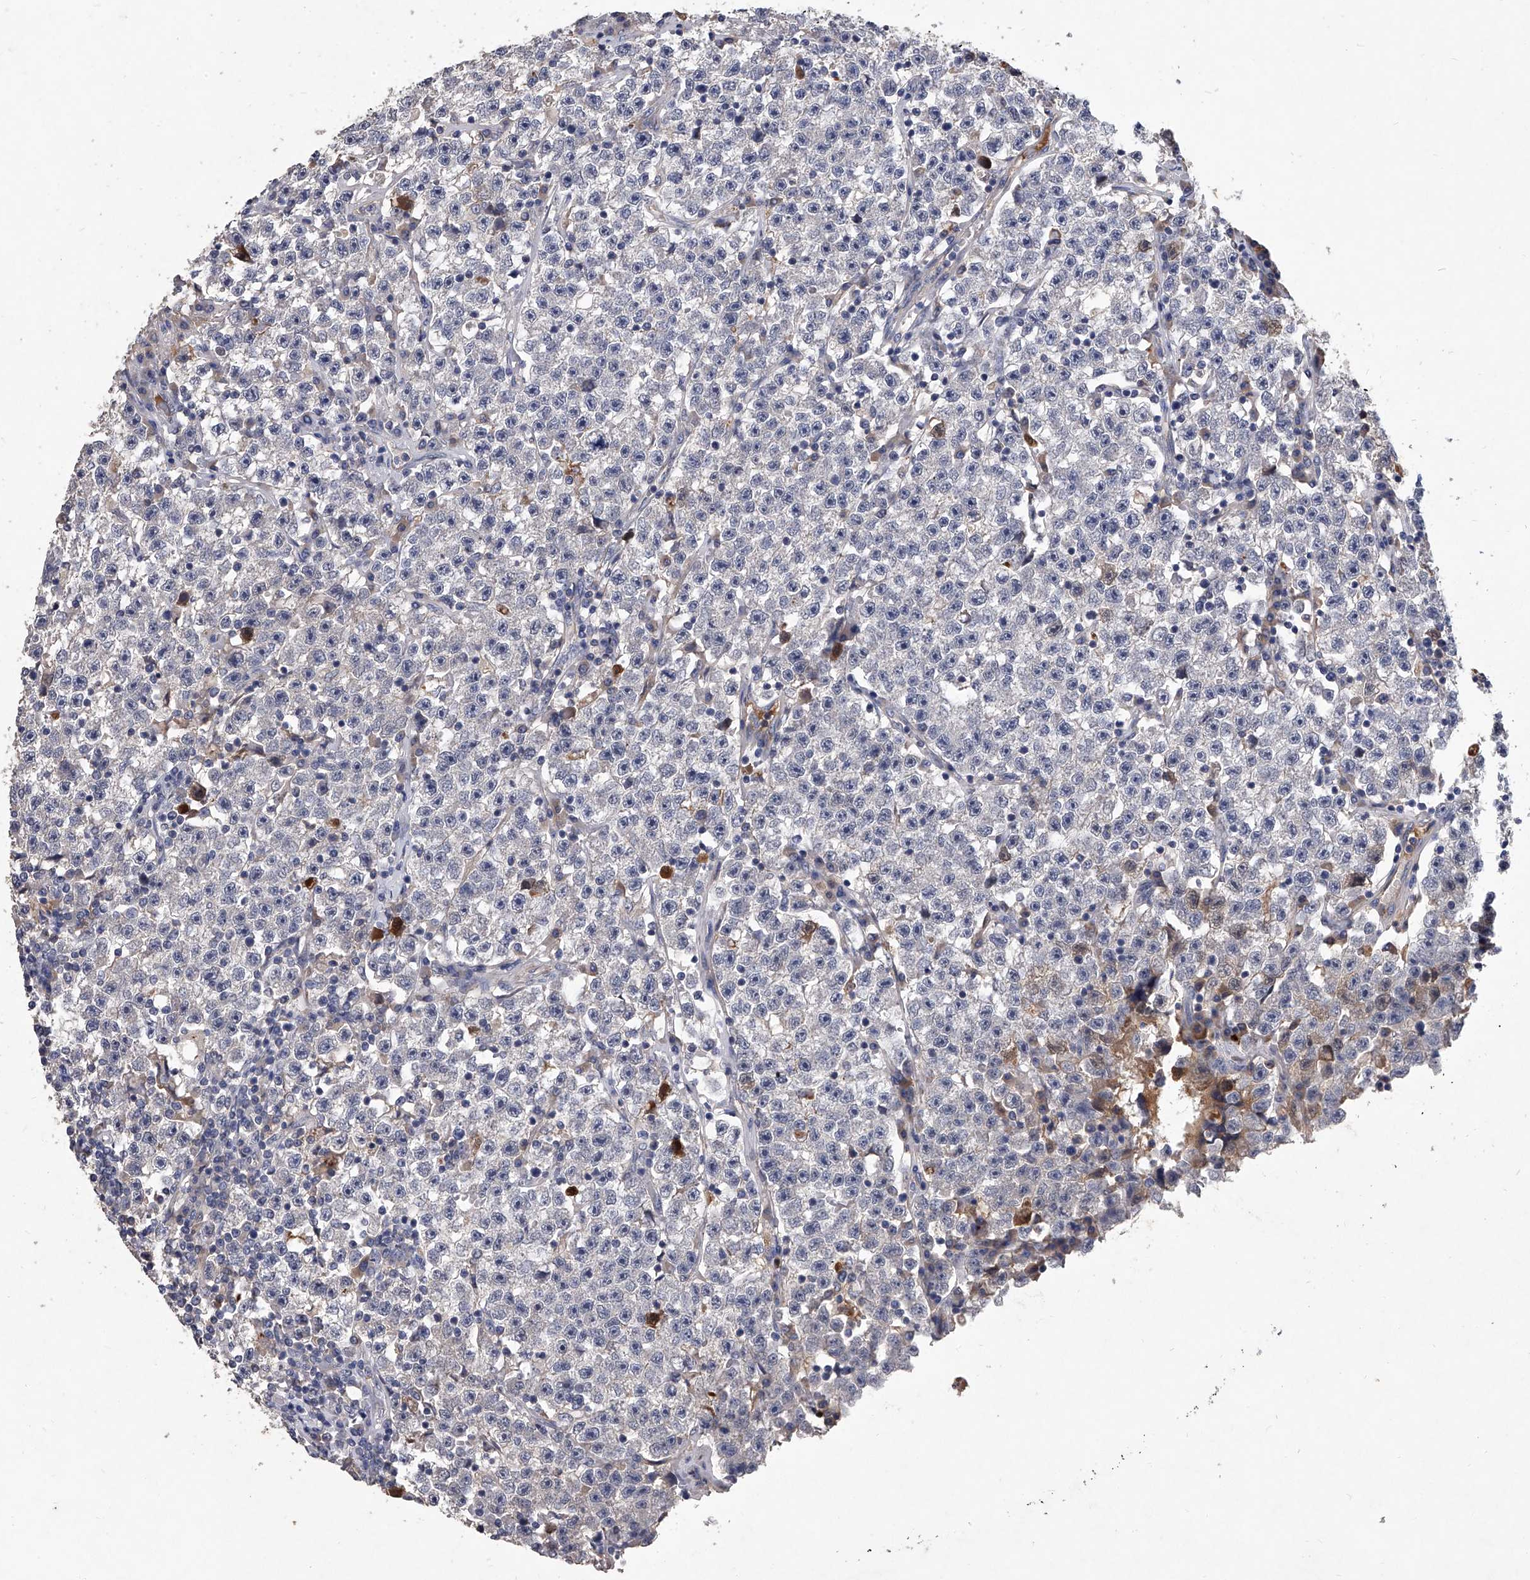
{"staining": {"intensity": "negative", "quantity": "none", "location": "none"}, "tissue": "testis cancer", "cell_type": "Tumor cells", "image_type": "cancer", "snomed": [{"axis": "morphology", "description": "Seminoma, NOS"}, {"axis": "topography", "description": "Testis"}], "caption": "This is an immunohistochemistry micrograph of testis cancer. There is no staining in tumor cells.", "gene": "C5", "patient": {"sex": "male", "age": 22}}